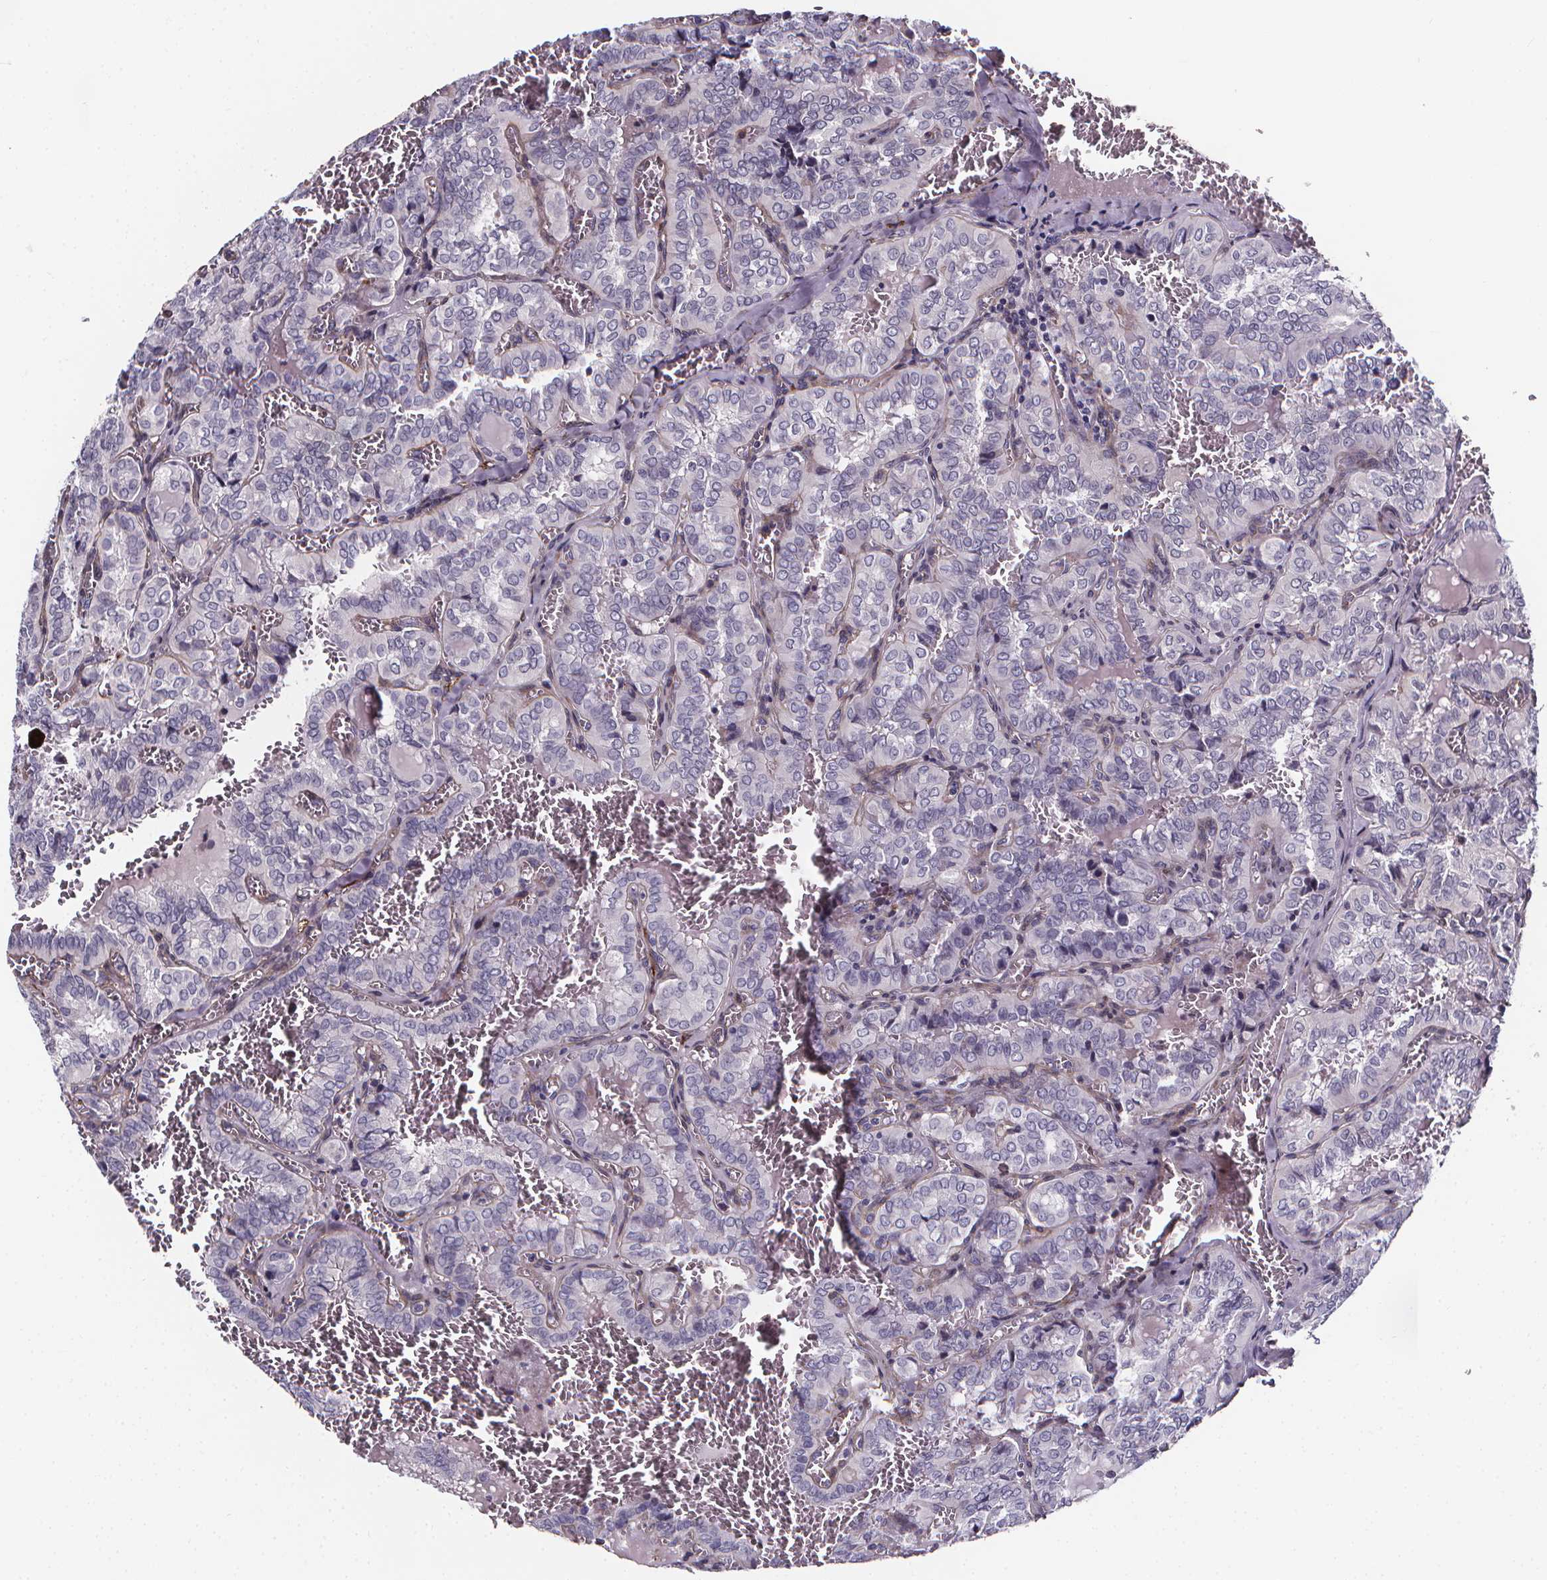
{"staining": {"intensity": "negative", "quantity": "none", "location": "none"}, "tissue": "thyroid cancer", "cell_type": "Tumor cells", "image_type": "cancer", "snomed": [{"axis": "morphology", "description": "Papillary adenocarcinoma, NOS"}, {"axis": "topography", "description": "Thyroid gland"}], "caption": "DAB (3,3'-diaminobenzidine) immunohistochemical staining of human thyroid papillary adenocarcinoma reveals no significant expression in tumor cells.", "gene": "AEBP1", "patient": {"sex": "female", "age": 41}}